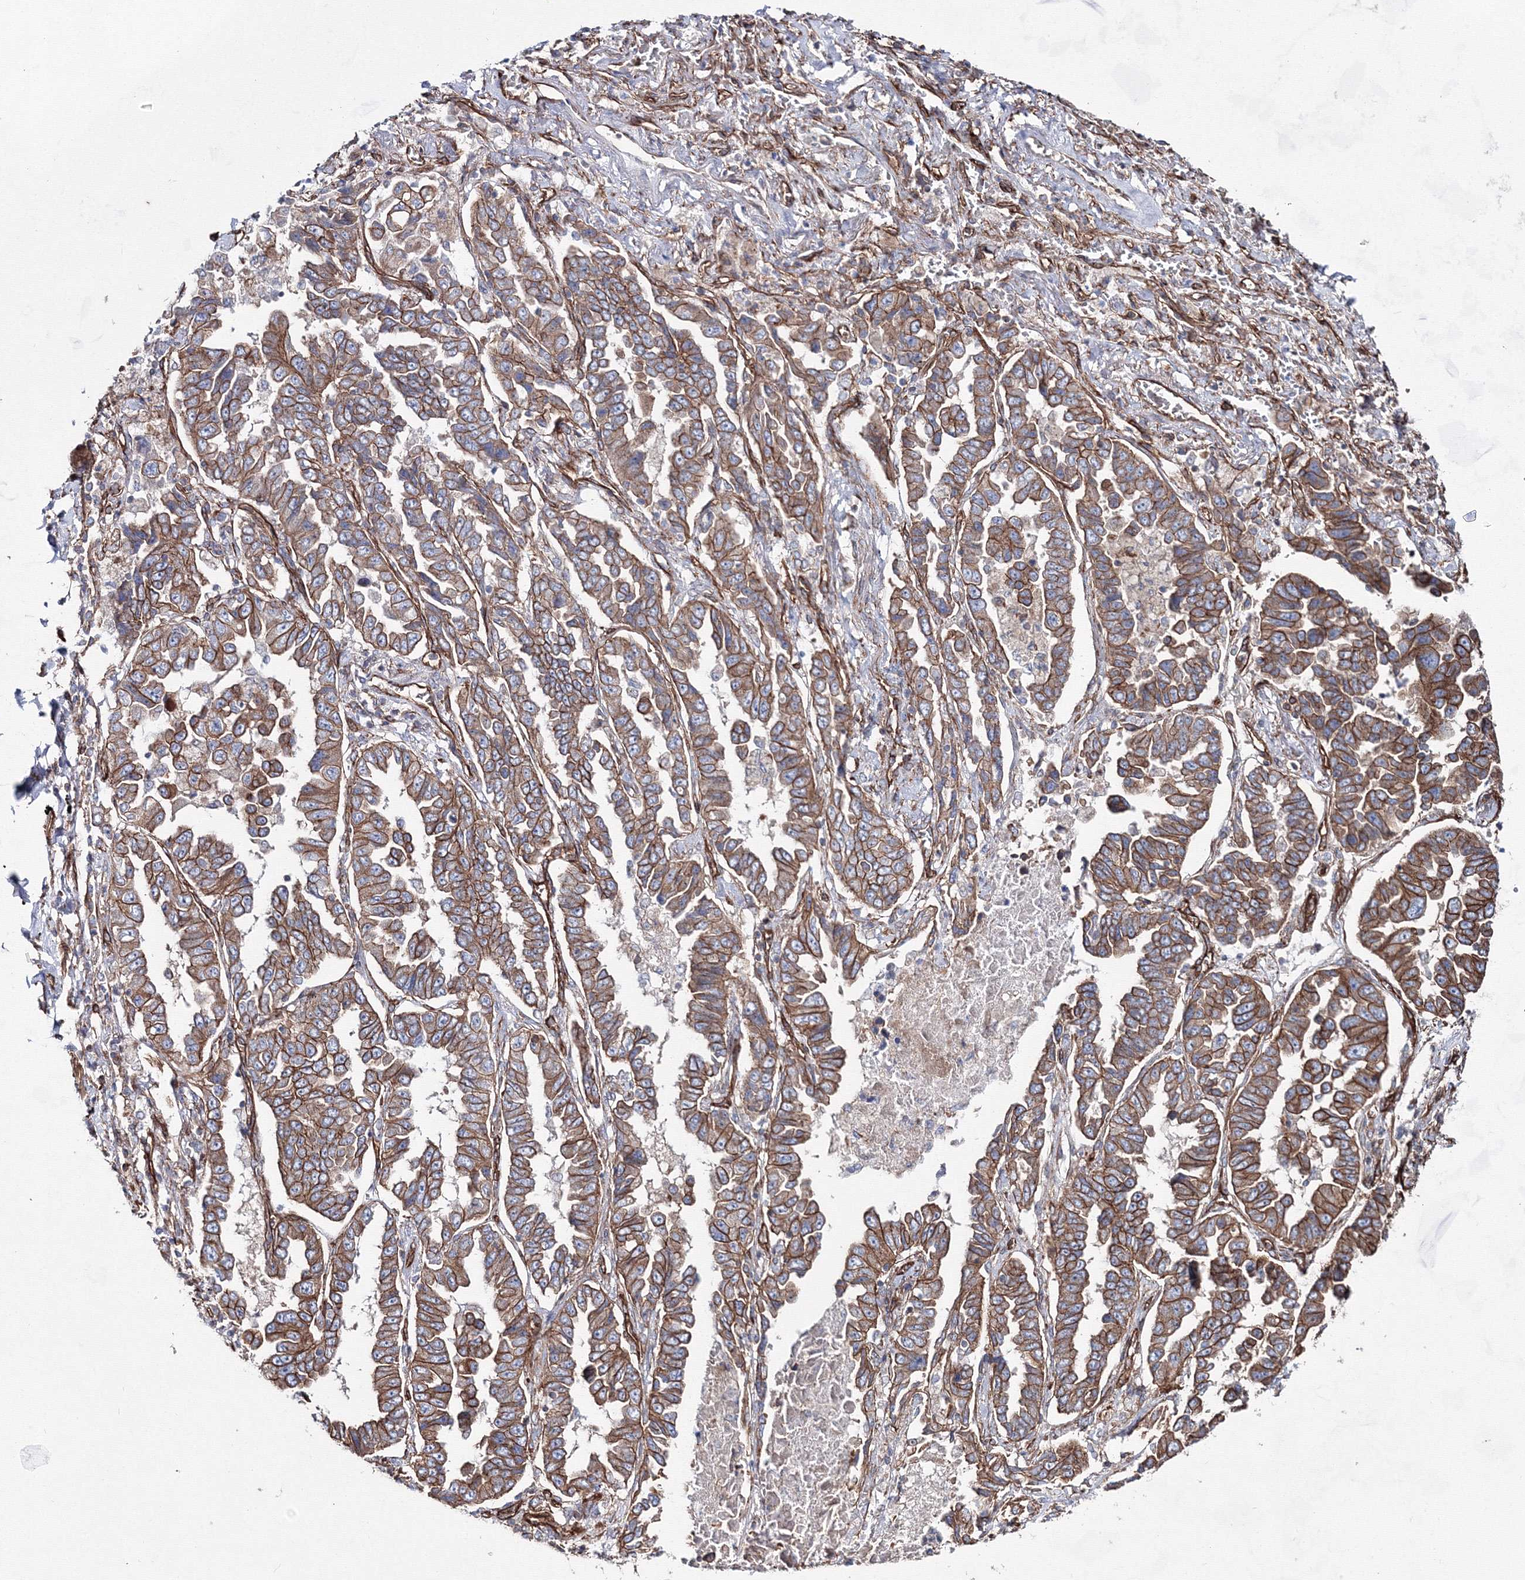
{"staining": {"intensity": "moderate", "quantity": ">75%", "location": "cytoplasmic/membranous"}, "tissue": "lung cancer", "cell_type": "Tumor cells", "image_type": "cancer", "snomed": [{"axis": "morphology", "description": "Adenocarcinoma, NOS"}, {"axis": "topography", "description": "Lung"}], "caption": "Approximately >75% of tumor cells in adenocarcinoma (lung) show moderate cytoplasmic/membranous protein positivity as visualized by brown immunohistochemical staining.", "gene": "ANKRD37", "patient": {"sex": "female", "age": 51}}